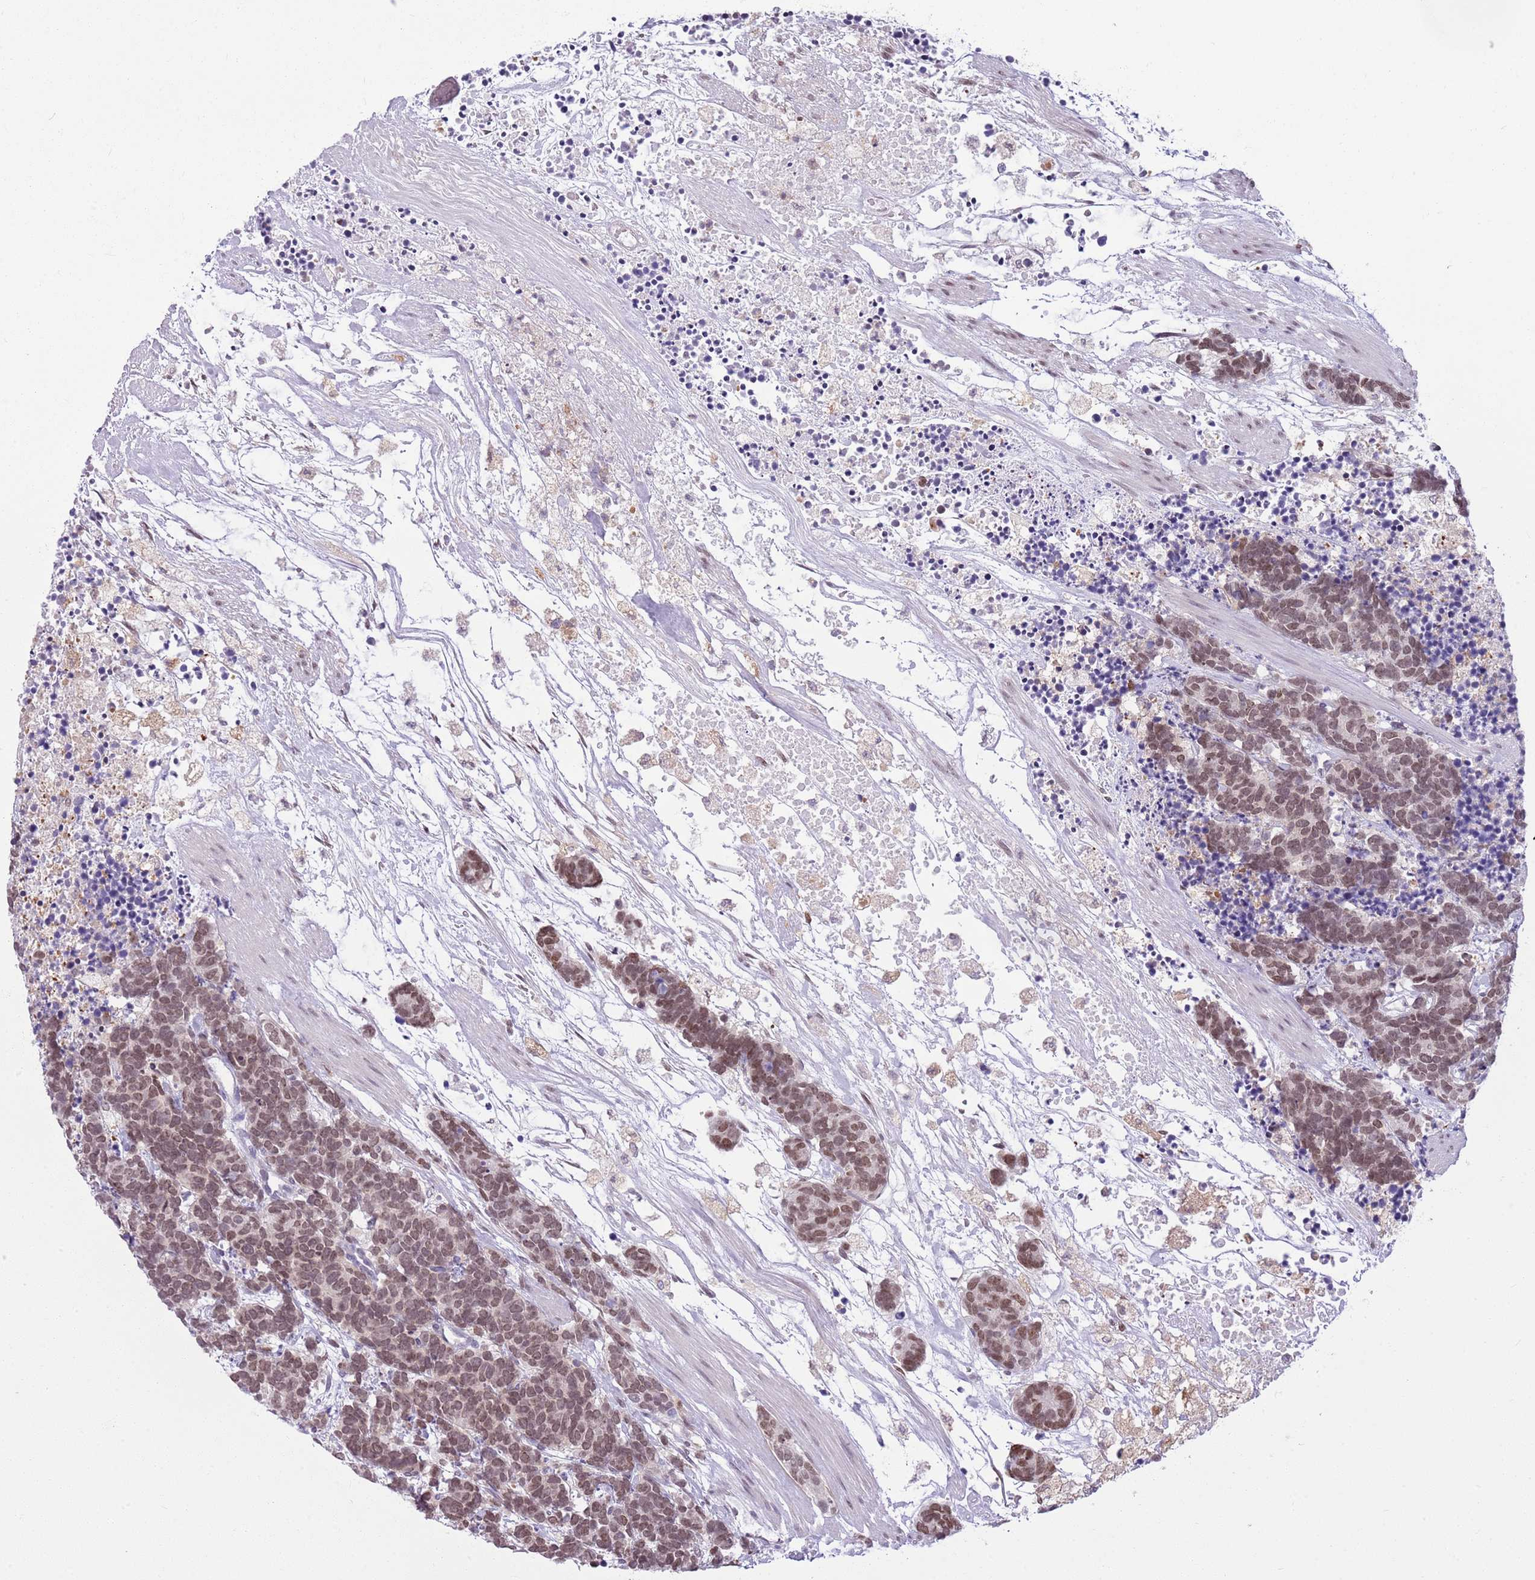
{"staining": {"intensity": "moderate", "quantity": ">75%", "location": "nuclear"}, "tissue": "carcinoid", "cell_type": "Tumor cells", "image_type": "cancer", "snomed": [{"axis": "morphology", "description": "Carcinoma, NOS"}, {"axis": "morphology", "description": "Carcinoid, malignant, NOS"}, {"axis": "topography", "description": "Prostate"}], "caption": "Immunohistochemistry (IHC) of human carcinoma reveals medium levels of moderate nuclear positivity in about >75% of tumor cells.", "gene": "DHX32", "patient": {"sex": "male", "age": 57}}